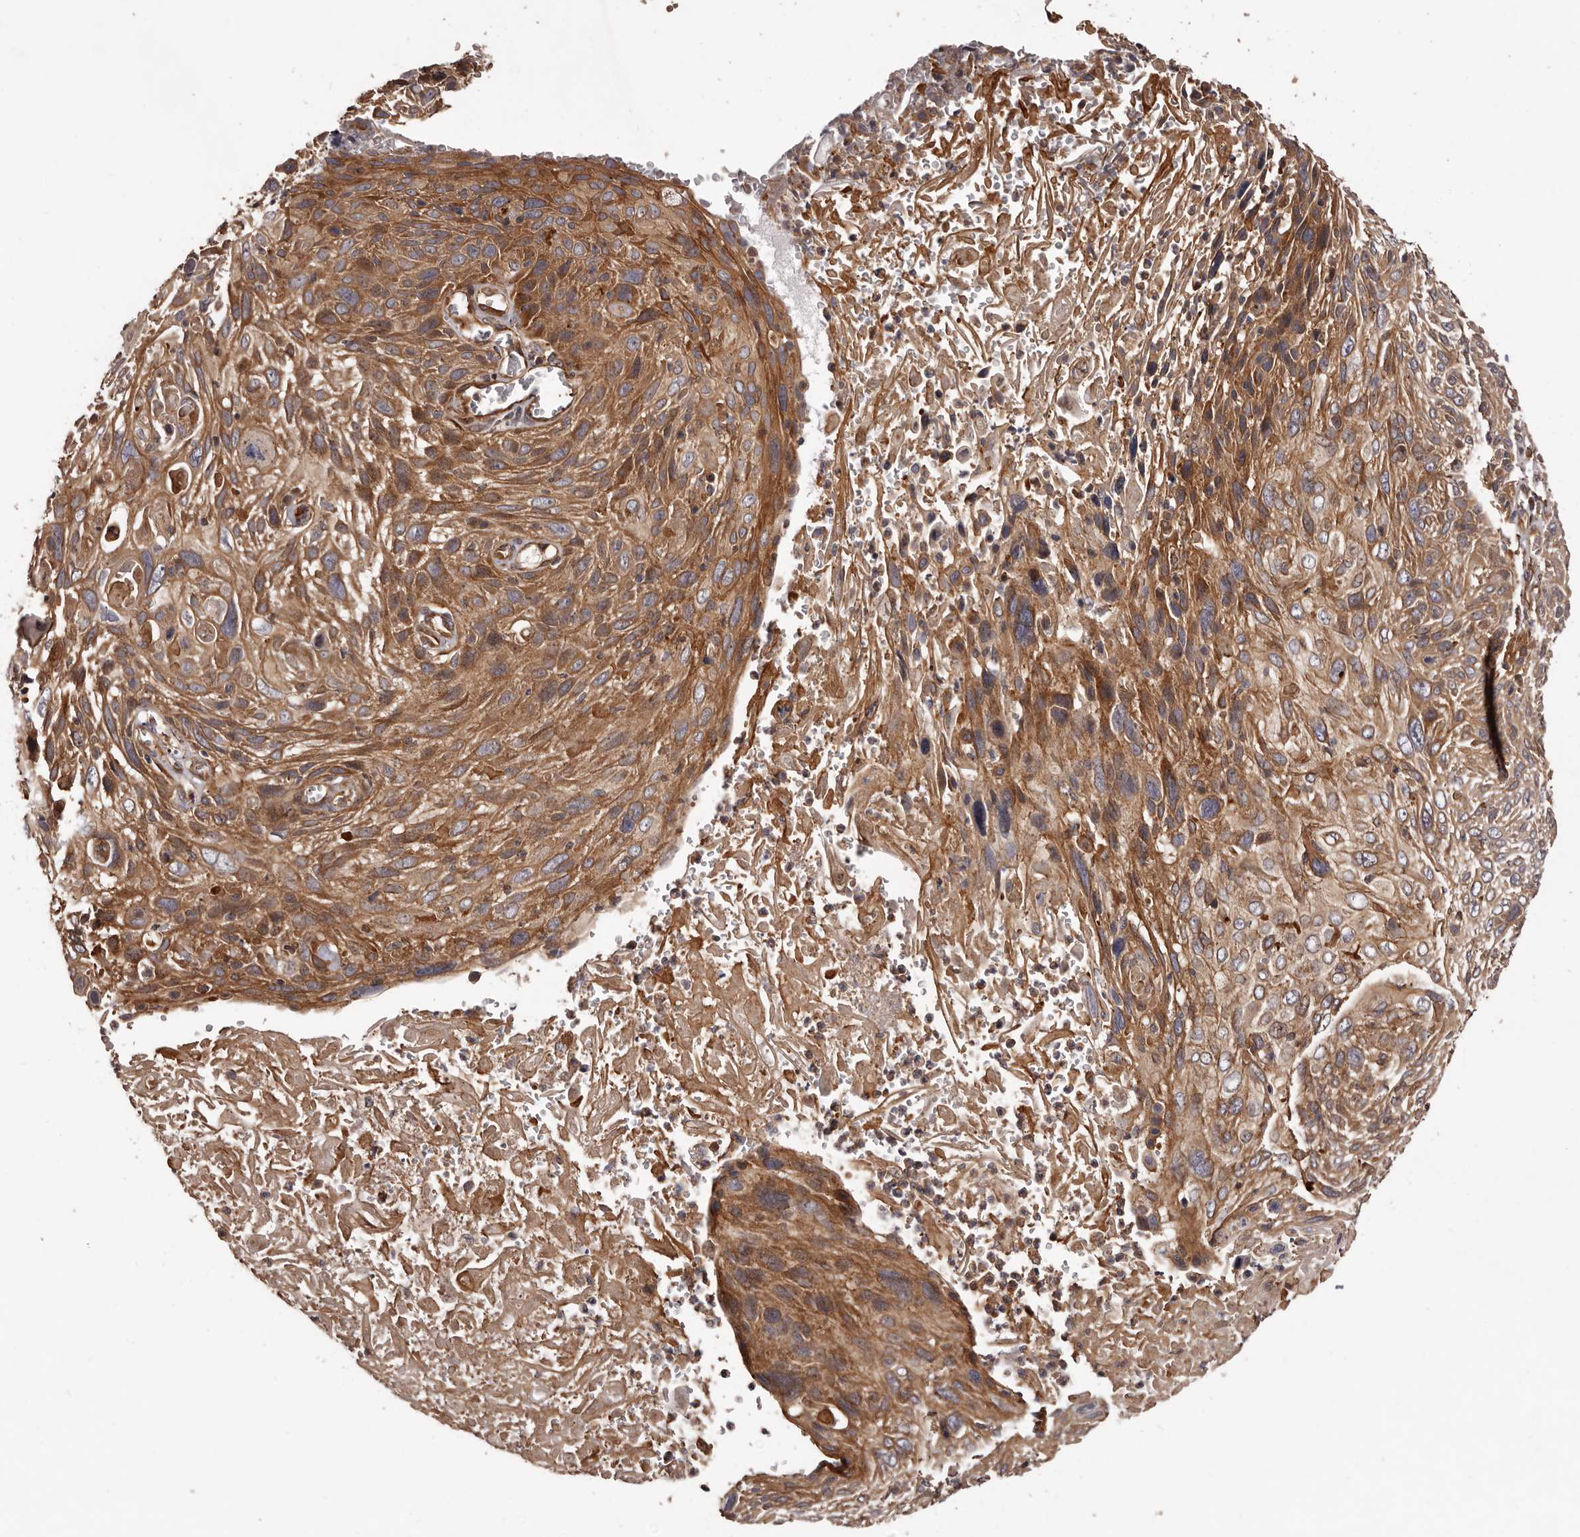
{"staining": {"intensity": "moderate", "quantity": ">75%", "location": "cytoplasmic/membranous"}, "tissue": "cervical cancer", "cell_type": "Tumor cells", "image_type": "cancer", "snomed": [{"axis": "morphology", "description": "Squamous cell carcinoma, NOS"}, {"axis": "topography", "description": "Cervix"}], "caption": "High-power microscopy captured an immunohistochemistry histopathology image of cervical cancer, revealing moderate cytoplasmic/membranous positivity in about >75% of tumor cells. (Stains: DAB (3,3'-diaminobenzidine) in brown, nuclei in blue, Microscopy: brightfield microscopy at high magnification).", "gene": "GTPBP1", "patient": {"sex": "female", "age": 51}}